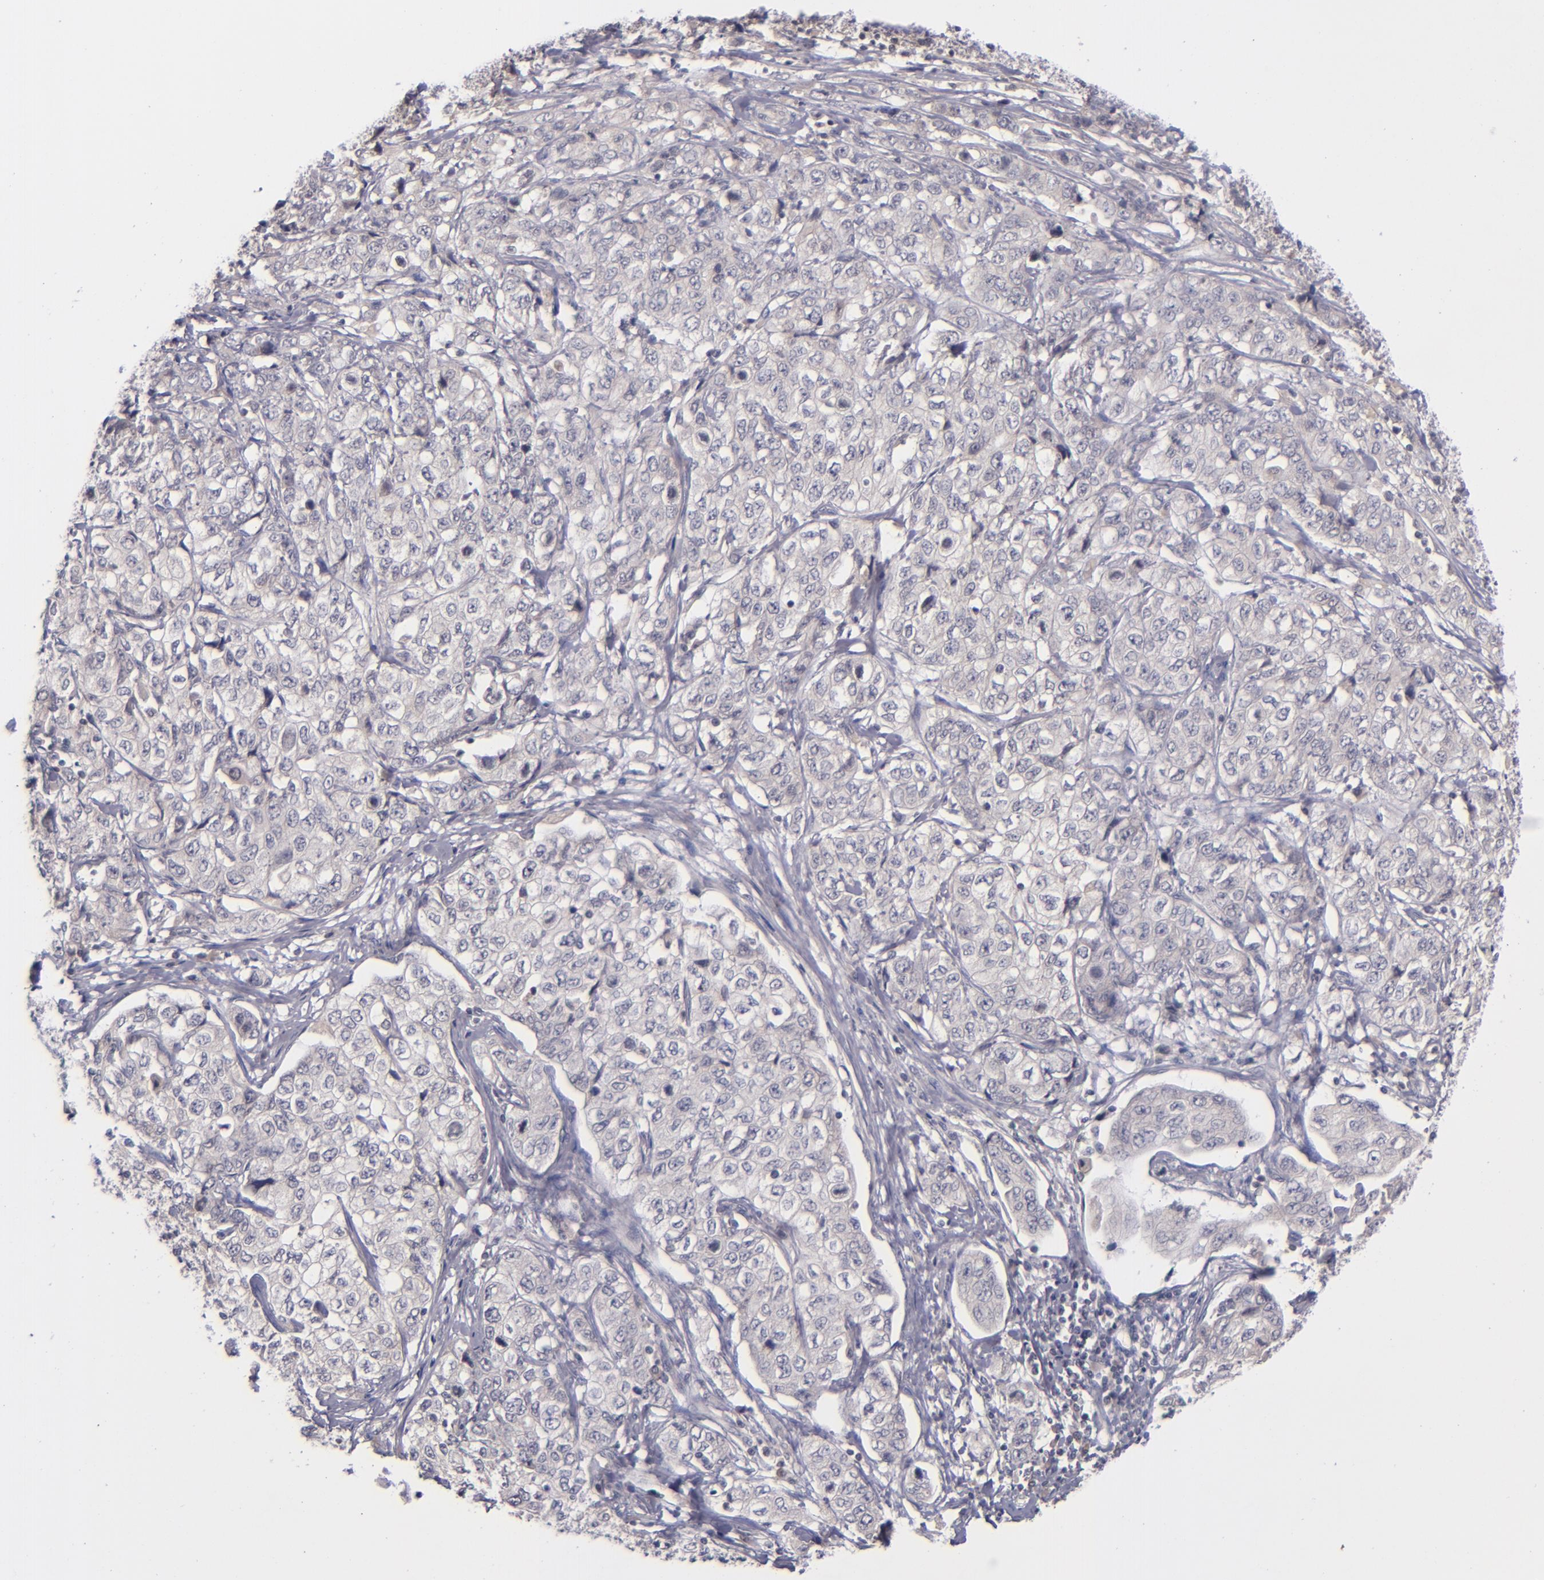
{"staining": {"intensity": "negative", "quantity": "none", "location": "none"}, "tissue": "stomach cancer", "cell_type": "Tumor cells", "image_type": "cancer", "snomed": [{"axis": "morphology", "description": "Adenocarcinoma, NOS"}, {"axis": "topography", "description": "Stomach"}], "caption": "The photomicrograph reveals no significant positivity in tumor cells of stomach adenocarcinoma. The staining is performed using DAB (3,3'-diaminobenzidine) brown chromogen with nuclei counter-stained in using hematoxylin.", "gene": "TSC2", "patient": {"sex": "male", "age": 48}}